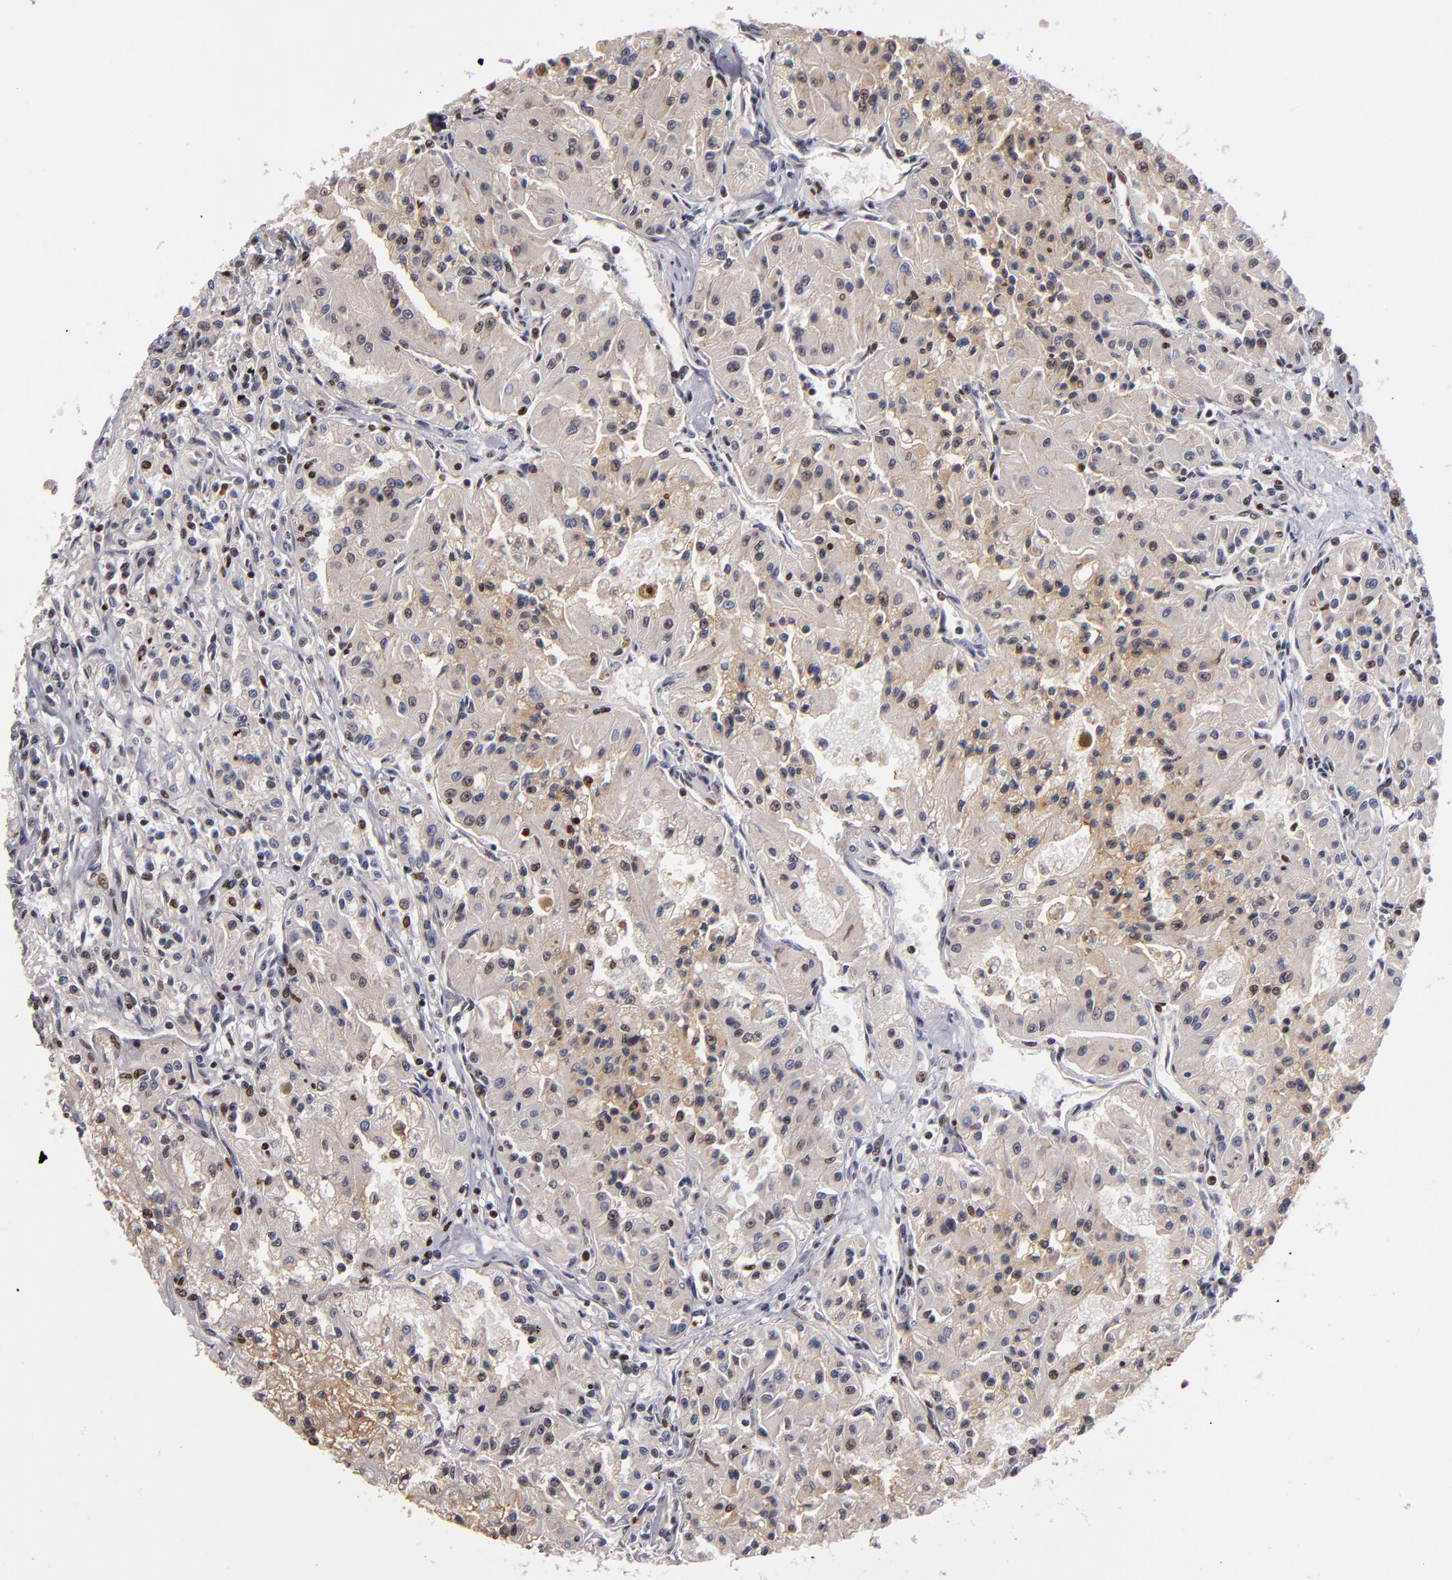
{"staining": {"intensity": "weak", "quantity": ">75%", "location": "cytoplasmic/membranous"}, "tissue": "renal cancer", "cell_type": "Tumor cells", "image_type": "cancer", "snomed": [{"axis": "morphology", "description": "Adenocarcinoma, NOS"}, {"axis": "topography", "description": "Kidney"}], "caption": "There is low levels of weak cytoplasmic/membranous positivity in tumor cells of renal cancer, as demonstrated by immunohistochemical staining (brown color).", "gene": "KDM6A", "patient": {"sex": "male", "age": 78}}